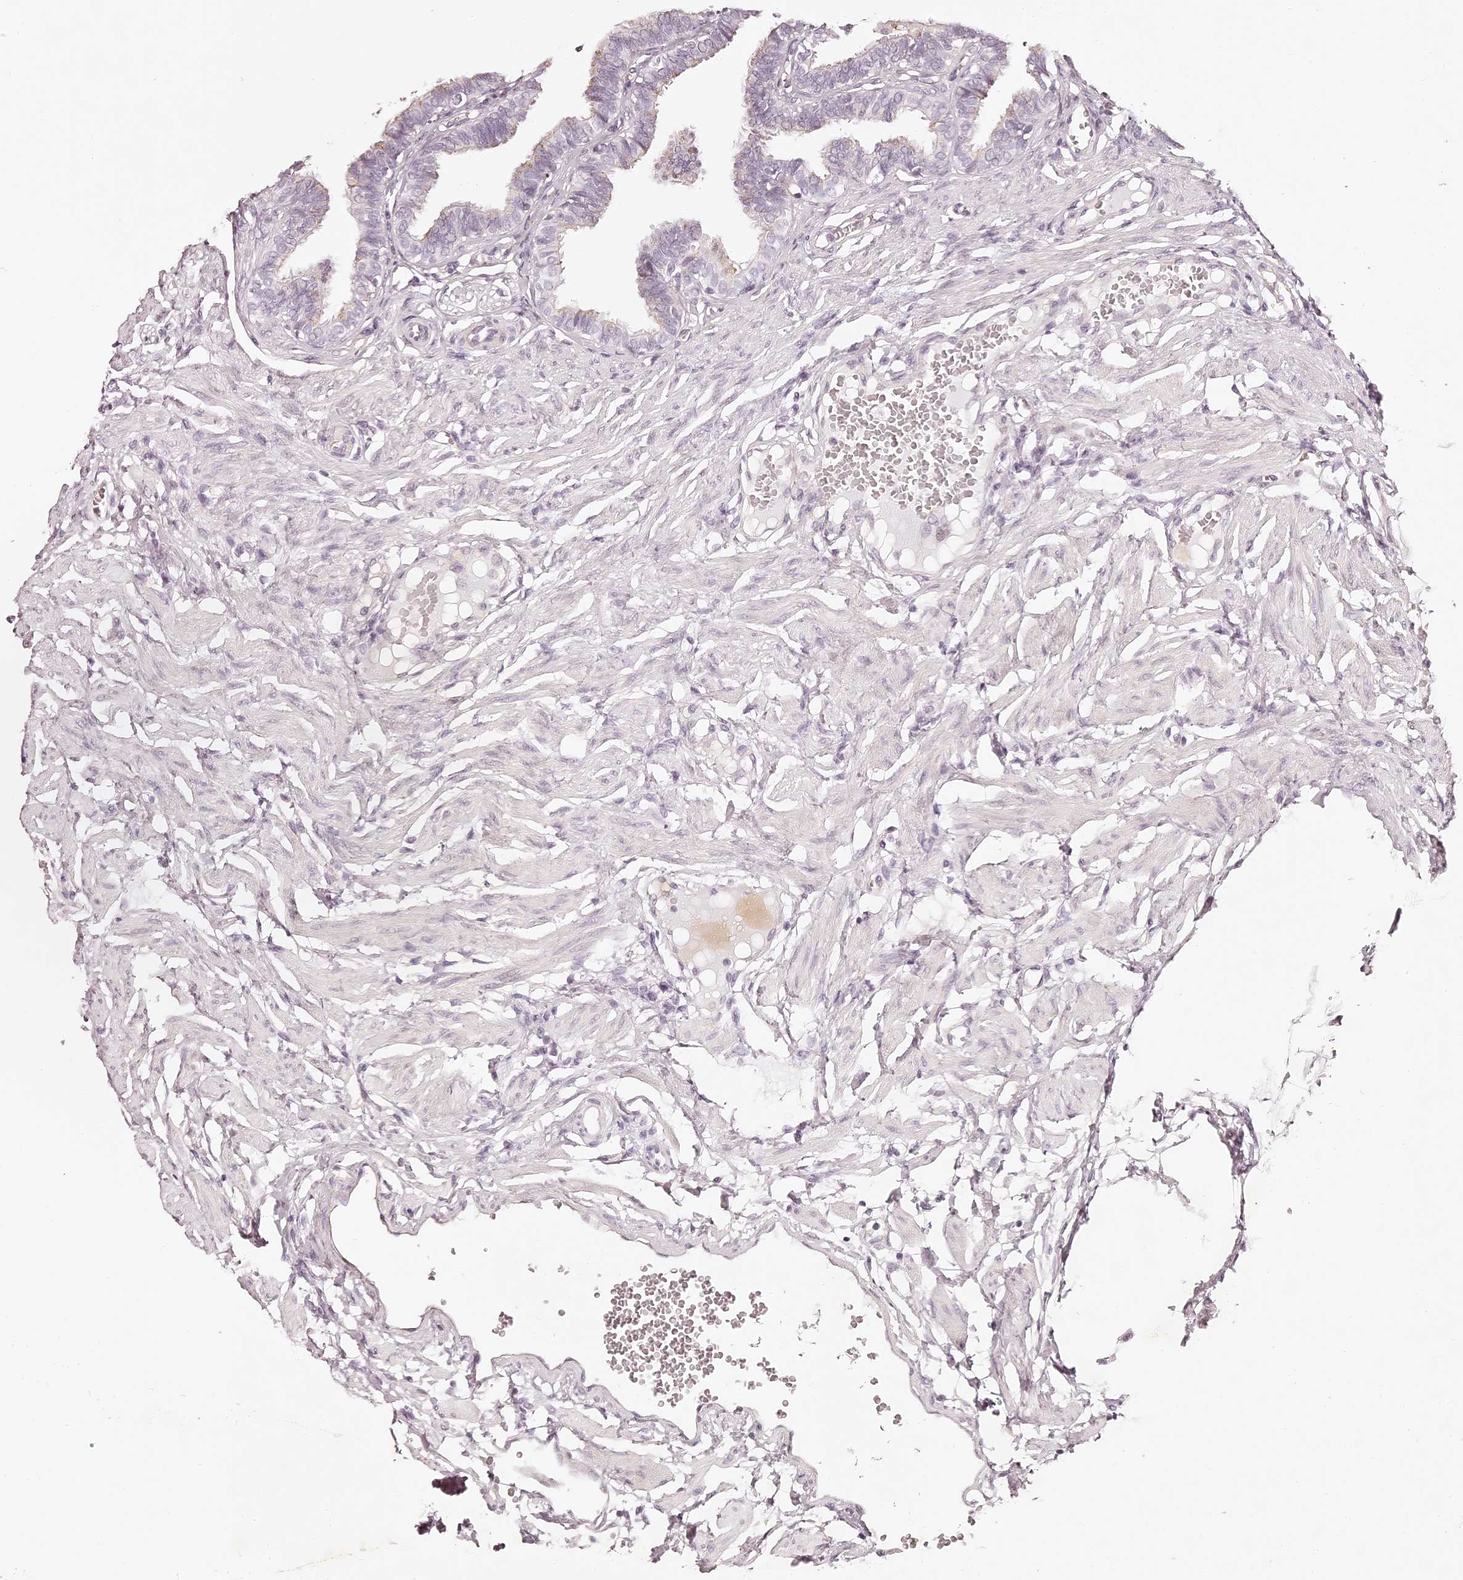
{"staining": {"intensity": "negative", "quantity": "none", "location": "none"}, "tissue": "fallopian tube", "cell_type": "Glandular cells", "image_type": "normal", "snomed": [{"axis": "morphology", "description": "Normal tissue, NOS"}, {"axis": "topography", "description": "Fallopian tube"}, {"axis": "topography", "description": "Ovary"}], "caption": "A histopathology image of human fallopian tube is negative for staining in glandular cells. (DAB IHC, high magnification).", "gene": "ELAPOR1", "patient": {"sex": "female", "age": 23}}